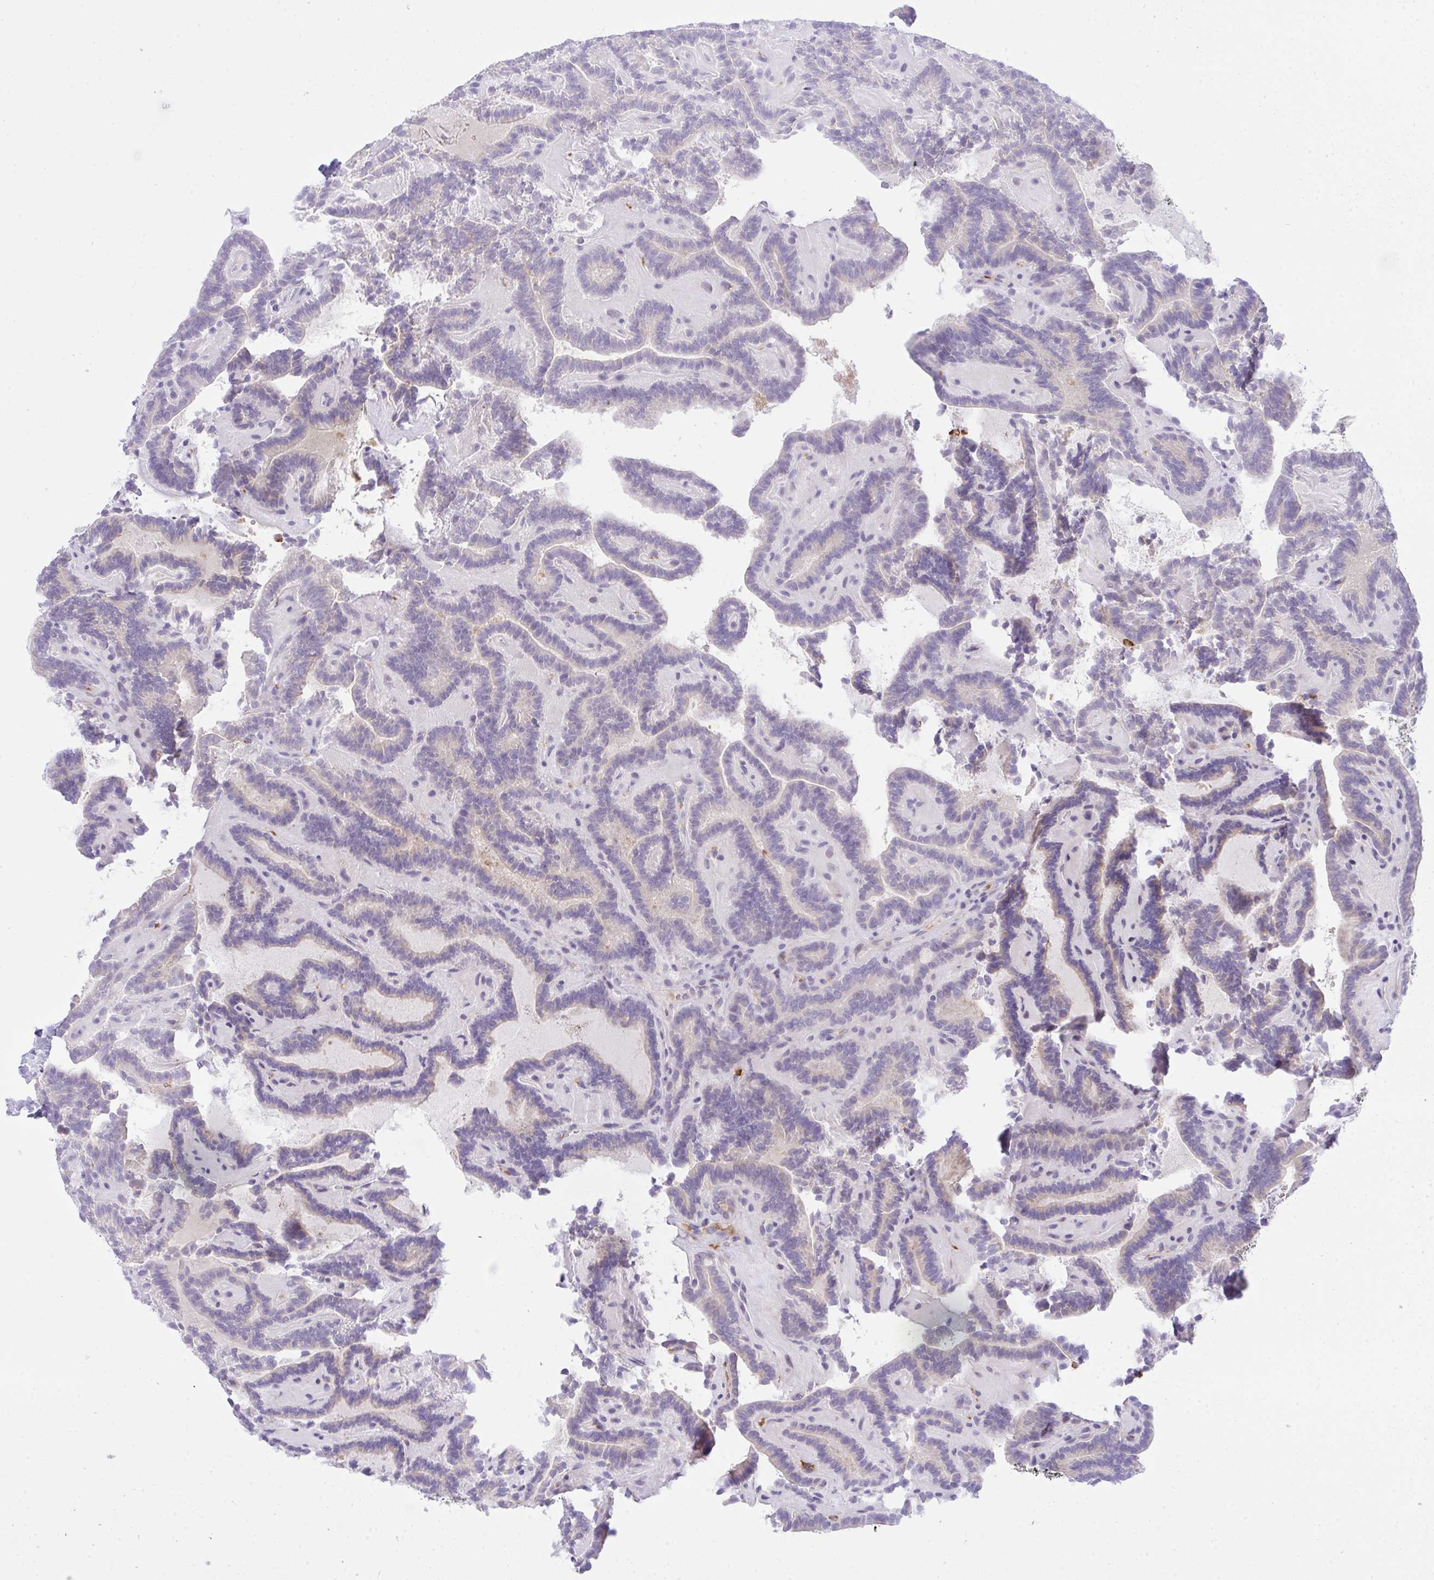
{"staining": {"intensity": "weak", "quantity": "<25%", "location": "cytoplasmic/membranous"}, "tissue": "thyroid cancer", "cell_type": "Tumor cells", "image_type": "cancer", "snomed": [{"axis": "morphology", "description": "Papillary adenocarcinoma, NOS"}, {"axis": "topography", "description": "Thyroid gland"}], "caption": "High power microscopy histopathology image of an immunohistochemistry (IHC) micrograph of thyroid papillary adenocarcinoma, revealing no significant positivity in tumor cells.", "gene": "ZNF554", "patient": {"sex": "female", "age": 21}}